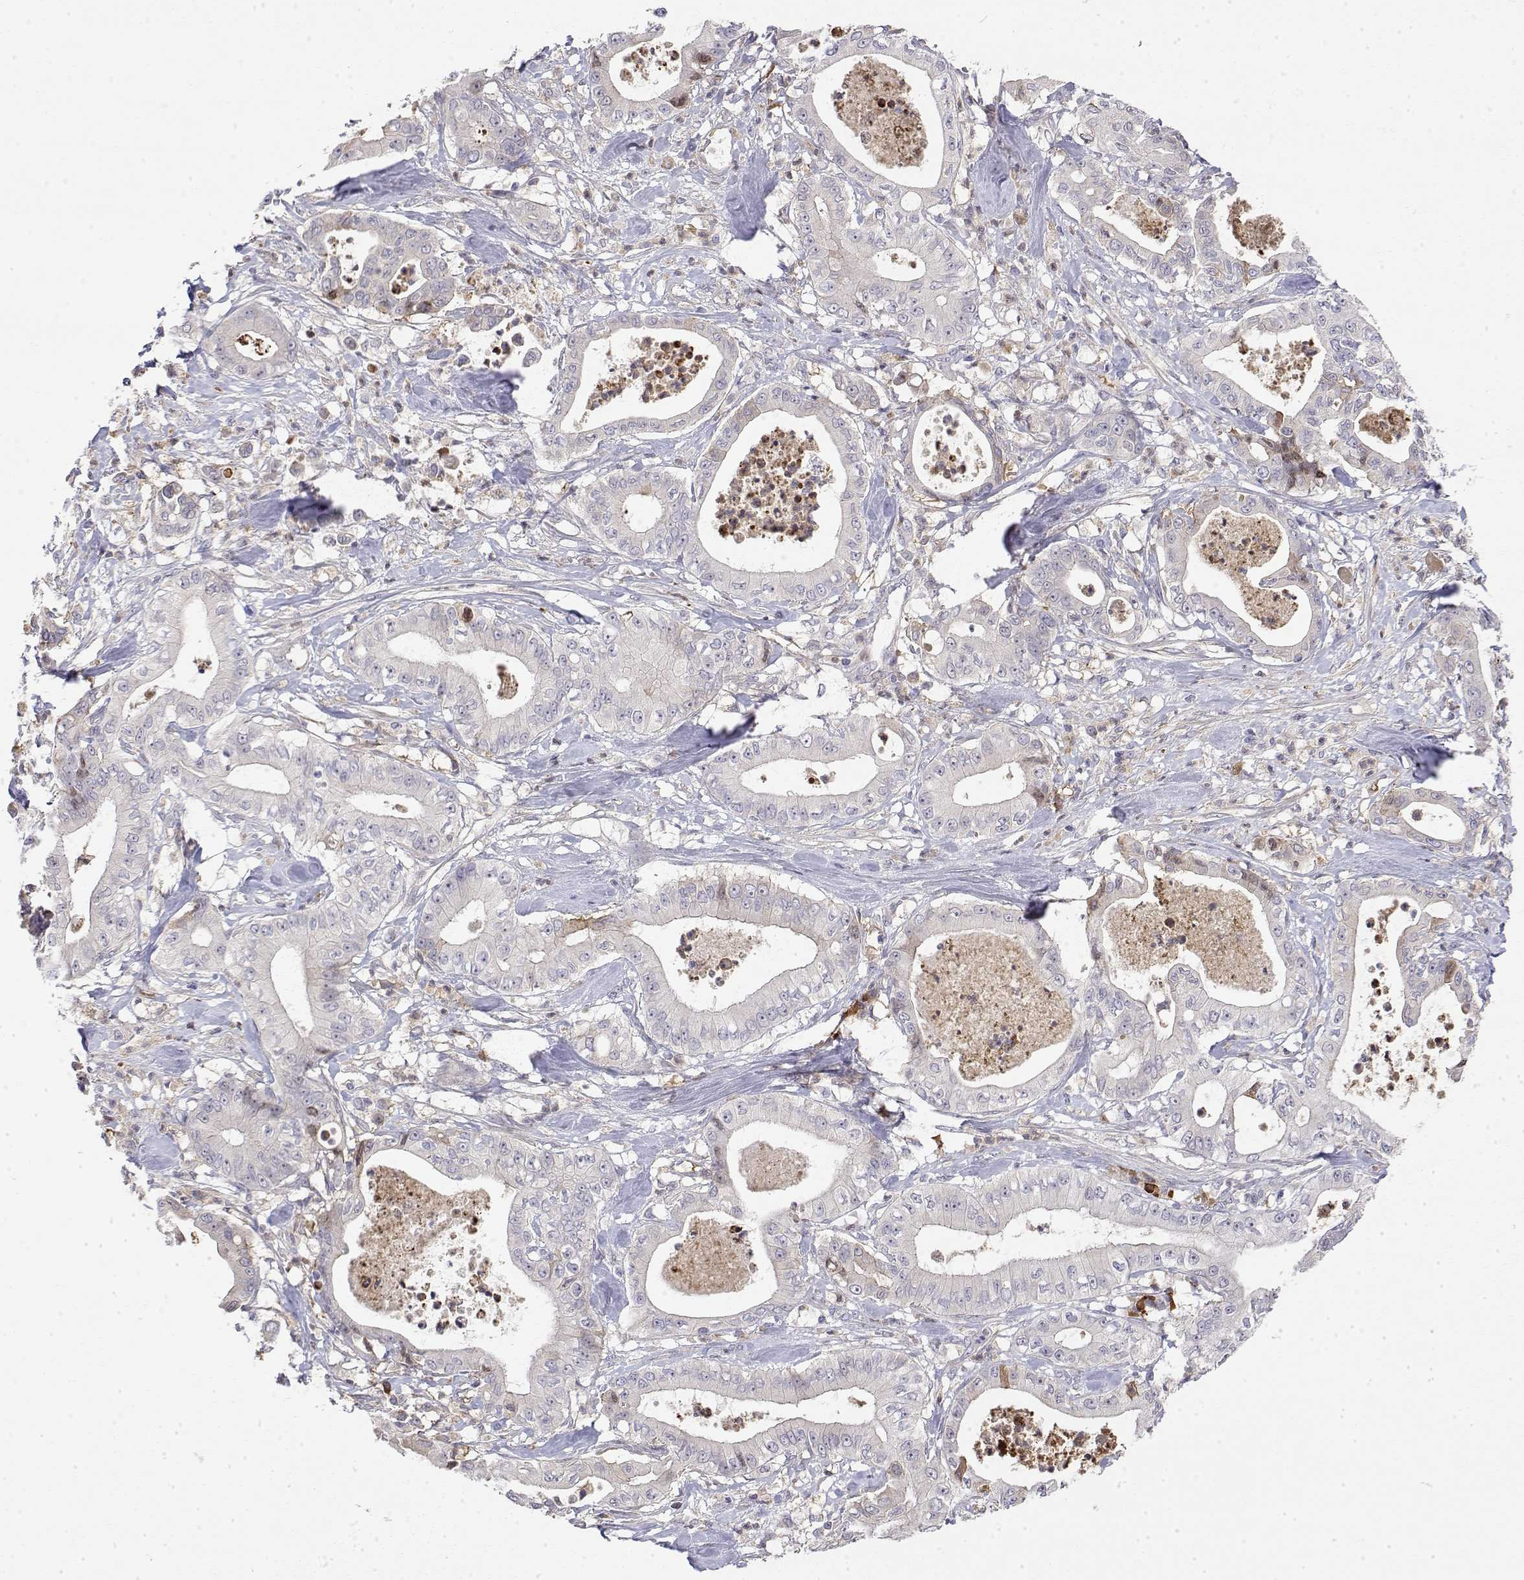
{"staining": {"intensity": "negative", "quantity": "none", "location": "none"}, "tissue": "pancreatic cancer", "cell_type": "Tumor cells", "image_type": "cancer", "snomed": [{"axis": "morphology", "description": "Adenocarcinoma, NOS"}, {"axis": "topography", "description": "Pancreas"}], "caption": "IHC photomicrograph of neoplastic tissue: pancreatic adenocarcinoma stained with DAB (3,3'-diaminobenzidine) demonstrates no significant protein staining in tumor cells.", "gene": "IGFBP4", "patient": {"sex": "male", "age": 71}}